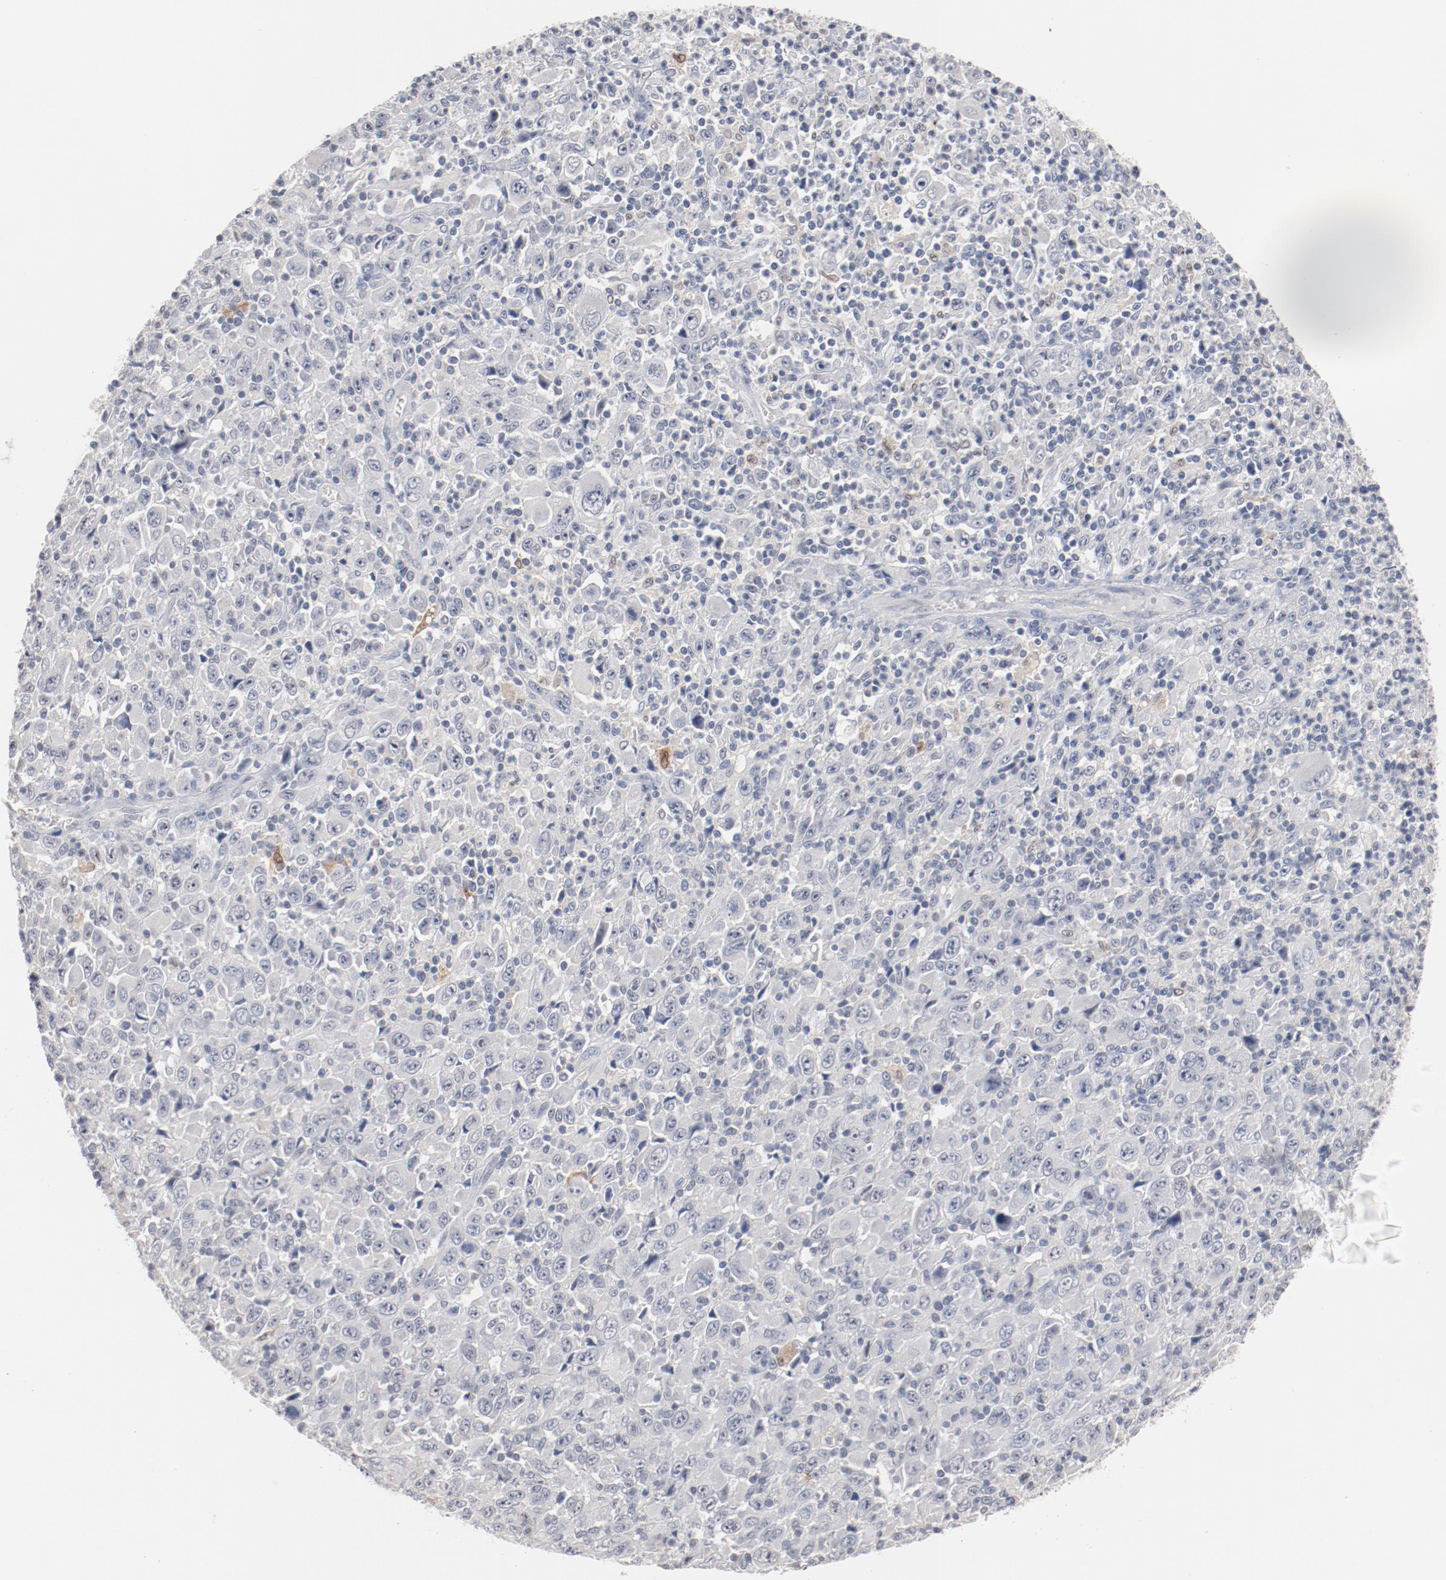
{"staining": {"intensity": "negative", "quantity": "none", "location": "none"}, "tissue": "melanoma", "cell_type": "Tumor cells", "image_type": "cancer", "snomed": [{"axis": "morphology", "description": "Malignant melanoma, Metastatic site"}, {"axis": "topography", "description": "Skin"}], "caption": "Protein analysis of malignant melanoma (metastatic site) displays no significant expression in tumor cells.", "gene": "ERICH1", "patient": {"sex": "female", "age": 56}}